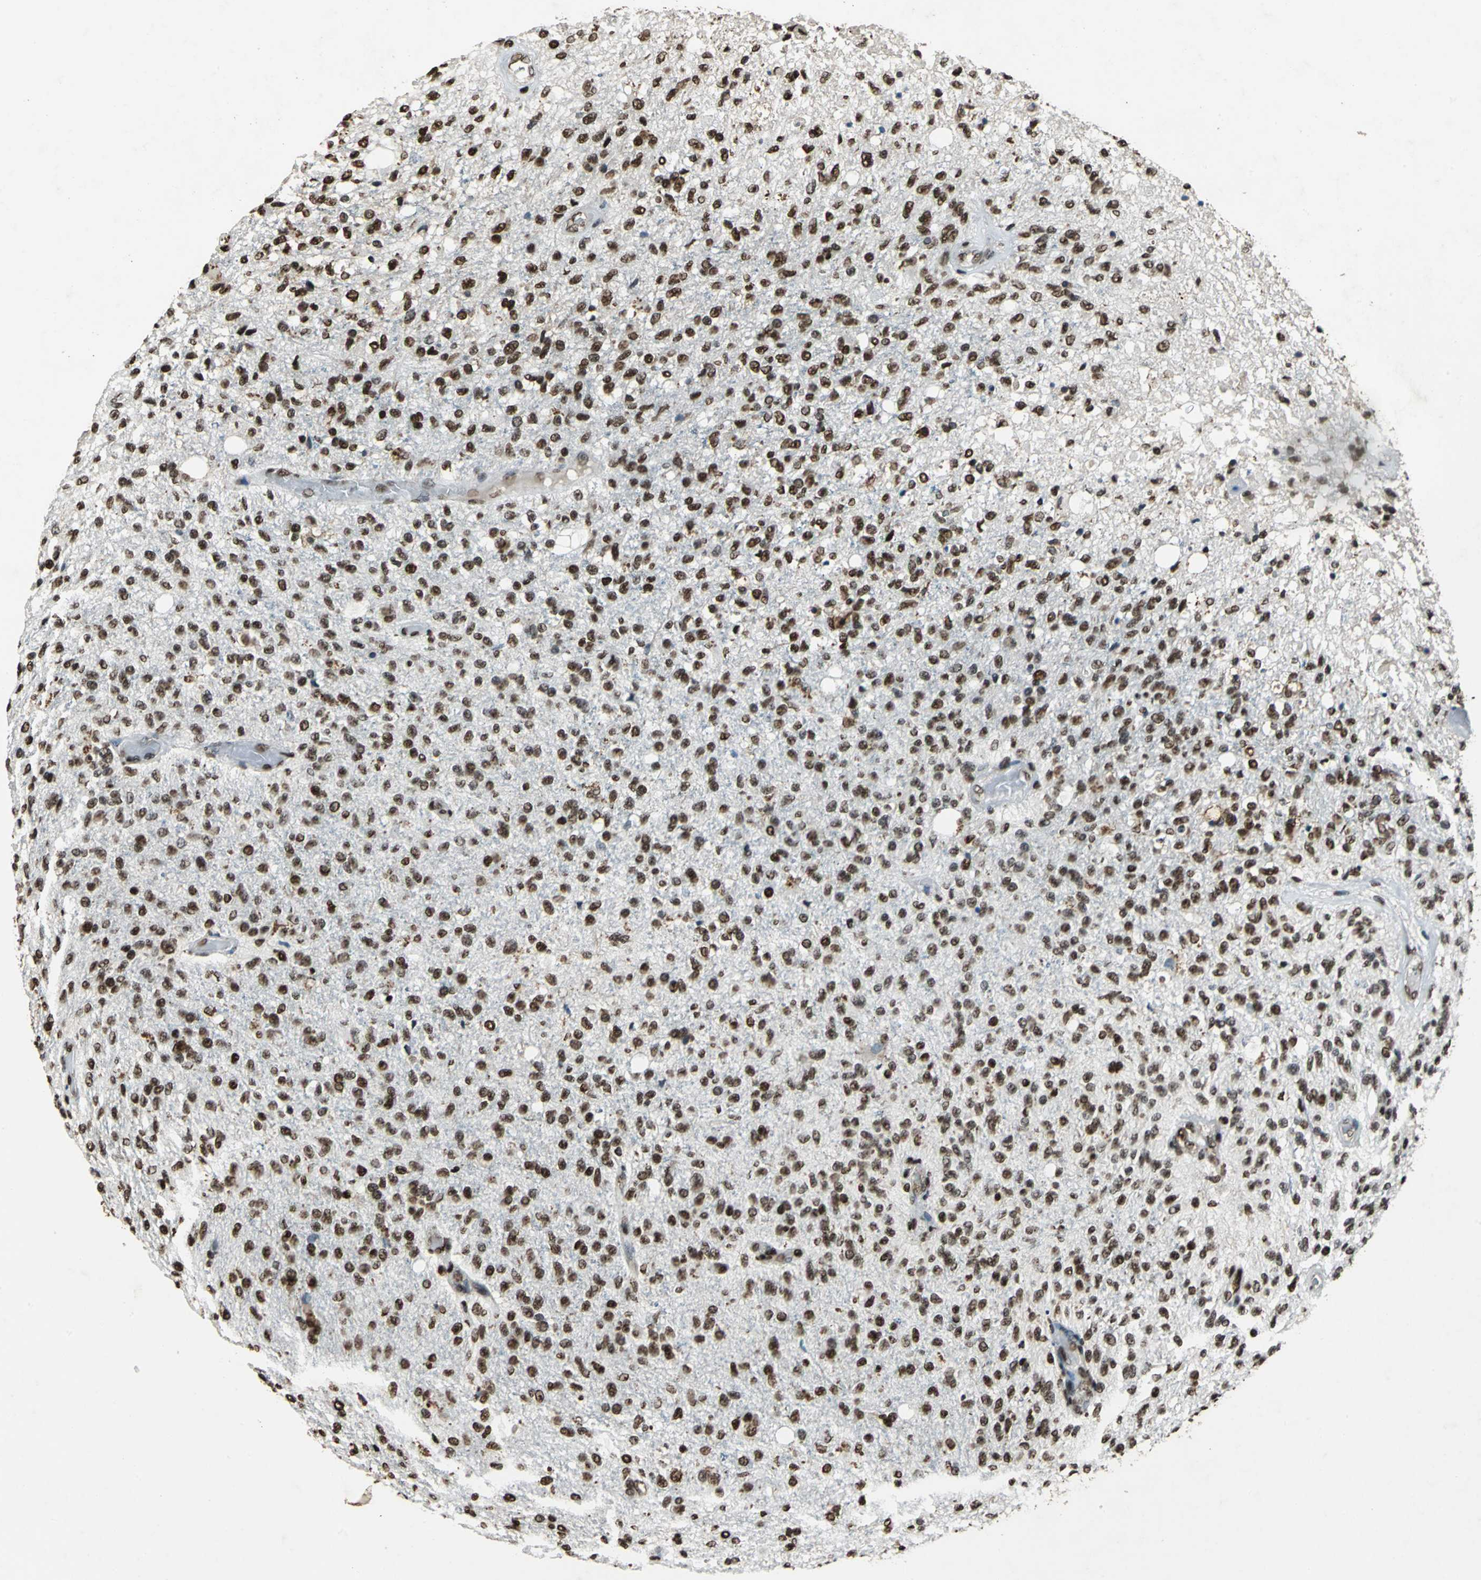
{"staining": {"intensity": "moderate", "quantity": ">75%", "location": "nuclear"}, "tissue": "glioma", "cell_type": "Tumor cells", "image_type": "cancer", "snomed": [{"axis": "morphology", "description": "Normal tissue, NOS"}, {"axis": "morphology", "description": "Glioma, malignant, High grade"}, {"axis": "topography", "description": "Cerebral cortex"}], "caption": "Brown immunohistochemical staining in glioma displays moderate nuclear positivity in approximately >75% of tumor cells.", "gene": "ANP32A", "patient": {"sex": "male", "age": 77}}